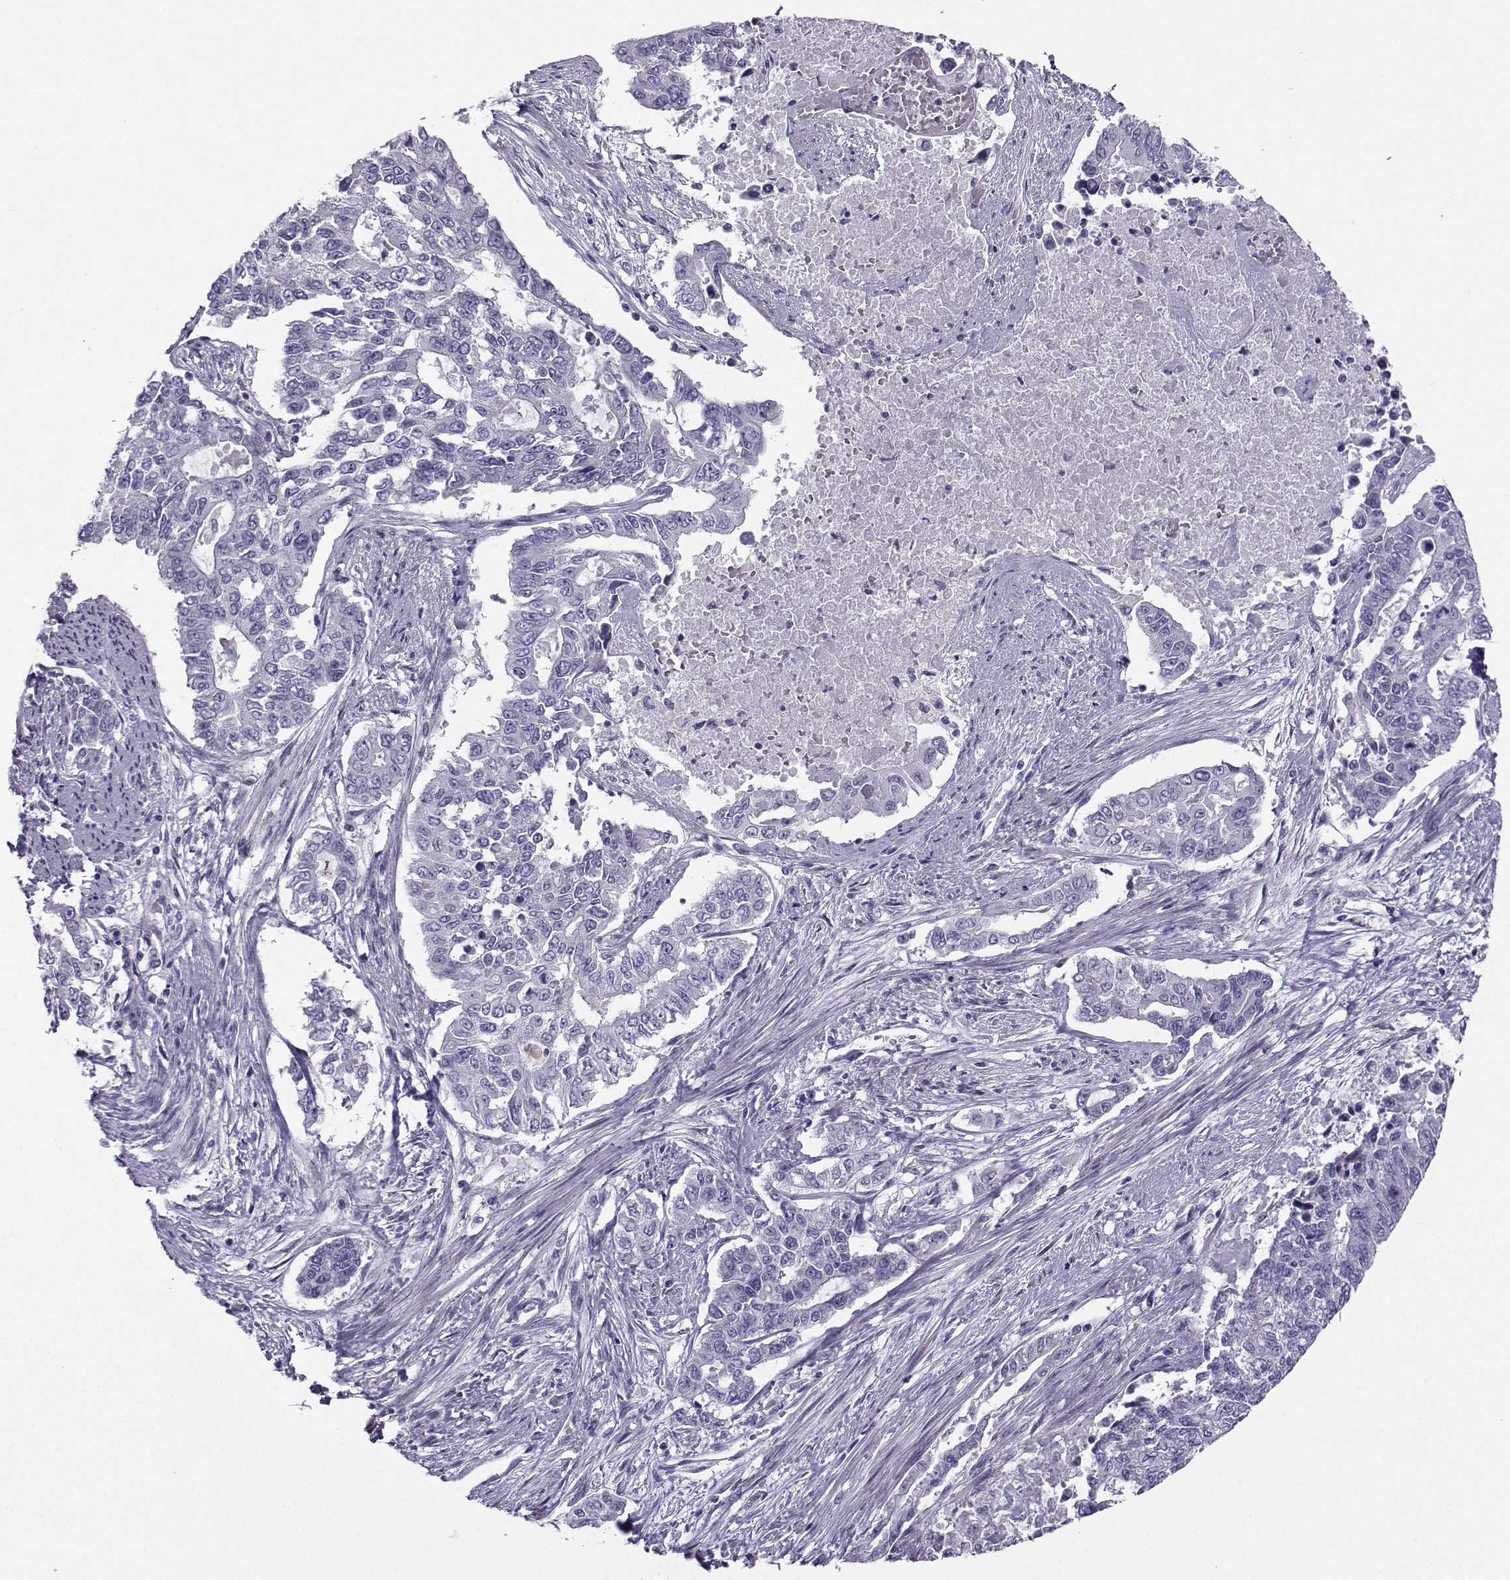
{"staining": {"intensity": "negative", "quantity": "none", "location": "none"}, "tissue": "endometrial cancer", "cell_type": "Tumor cells", "image_type": "cancer", "snomed": [{"axis": "morphology", "description": "Adenocarcinoma, NOS"}, {"axis": "topography", "description": "Uterus"}], "caption": "A high-resolution image shows immunohistochemistry staining of endometrial cancer, which reveals no significant positivity in tumor cells.", "gene": "FBXO24", "patient": {"sex": "female", "age": 59}}